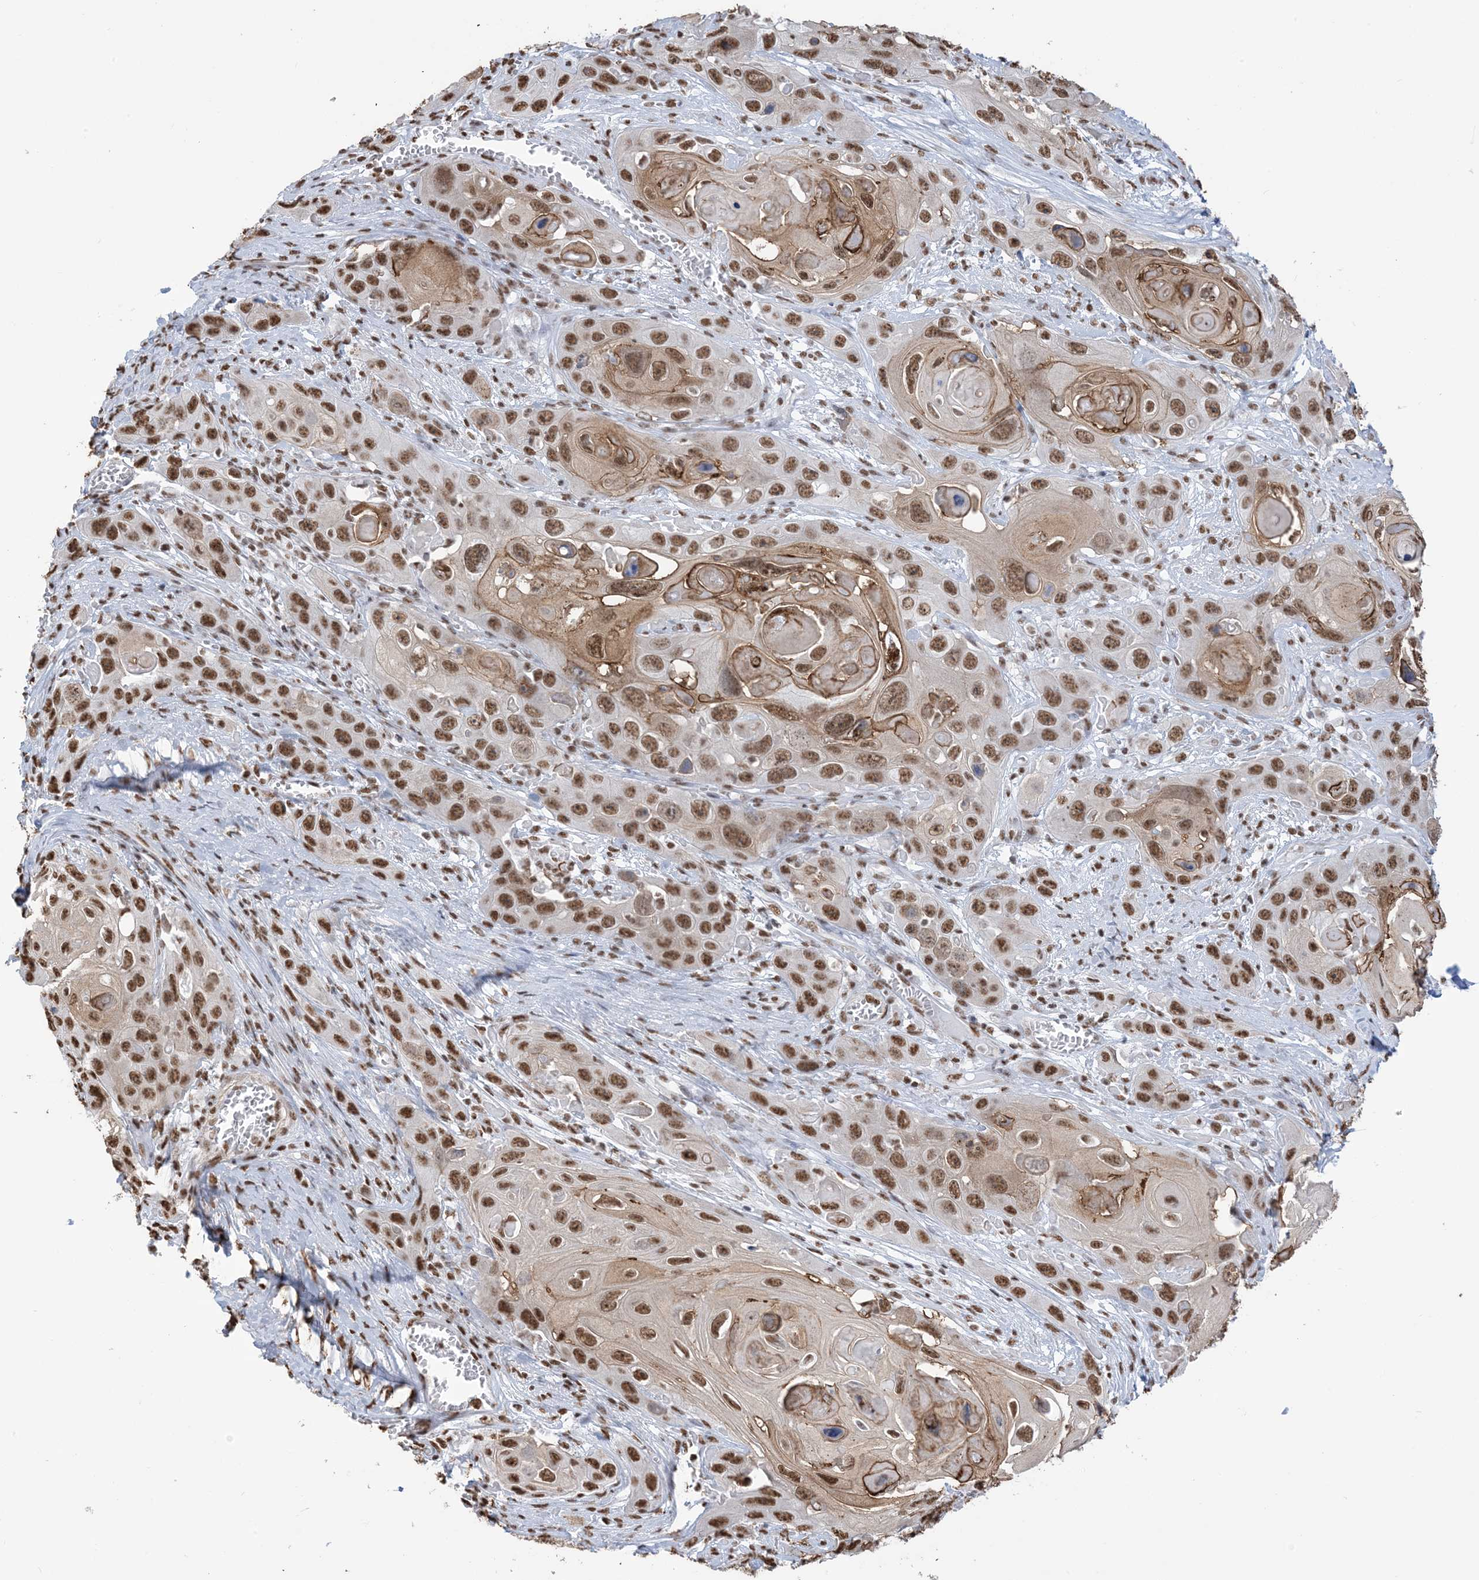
{"staining": {"intensity": "moderate", "quantity": ">75%", "location": "nuclear"}, "tissue": "skin cancer", "cell_type": "Tumor cells", "image_type": "cancer", "snomed": [{"axis": "morphology", "description": "Squamous cell carcinoma, NOS"}, {"axis": "topography", "description": "Skin"}], "caption": "Human skin cancer stained with a protein marker demonstrates moderate staining in tumor cells.", "gene": "ZNF792", "patient": {"sex": "male", "age": 55}}